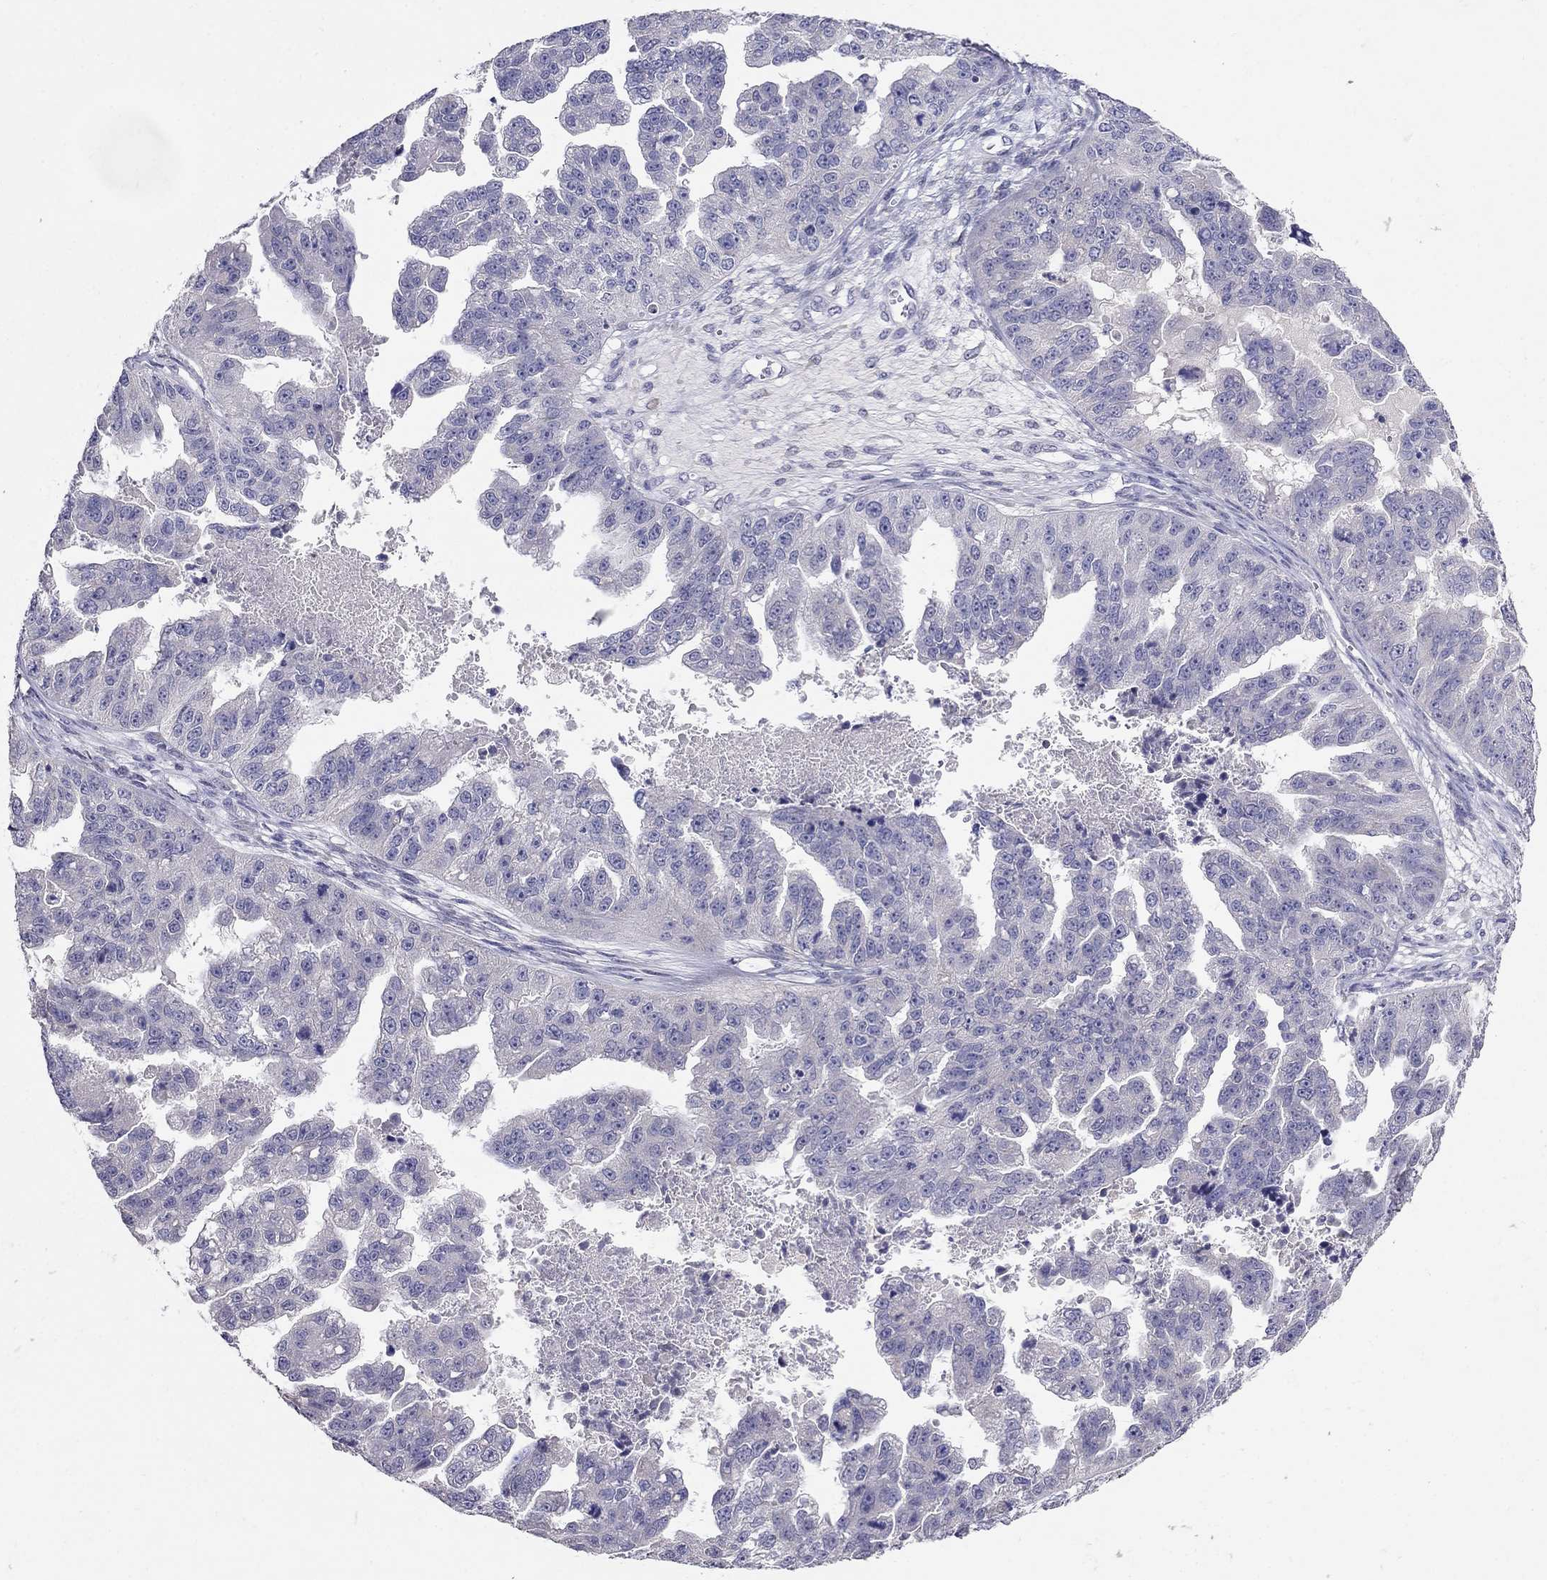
{"staining": {"intensity": "negative", "quantity": "none", "location": "none"}, "tissue": "ovarian cancer", "cell_type": "Tumor cells", "image_type": "cancer", "snomed": [{"axis": "morphology", "description": "Cystadenocarcinoma, serous, NOS"}, {"axis": "topography", "description": "Ovary"}], "caption": "DAB (3,3'-diaminobenzidine) immunohistochemical staining of ovarian cancer exhibits no significant expression in tumor cells. (DAB IHC visualized using brightfield microscopy, high magnification).", "gene": "MYO3B", "patient": {"sex": "female", "age": 58}}